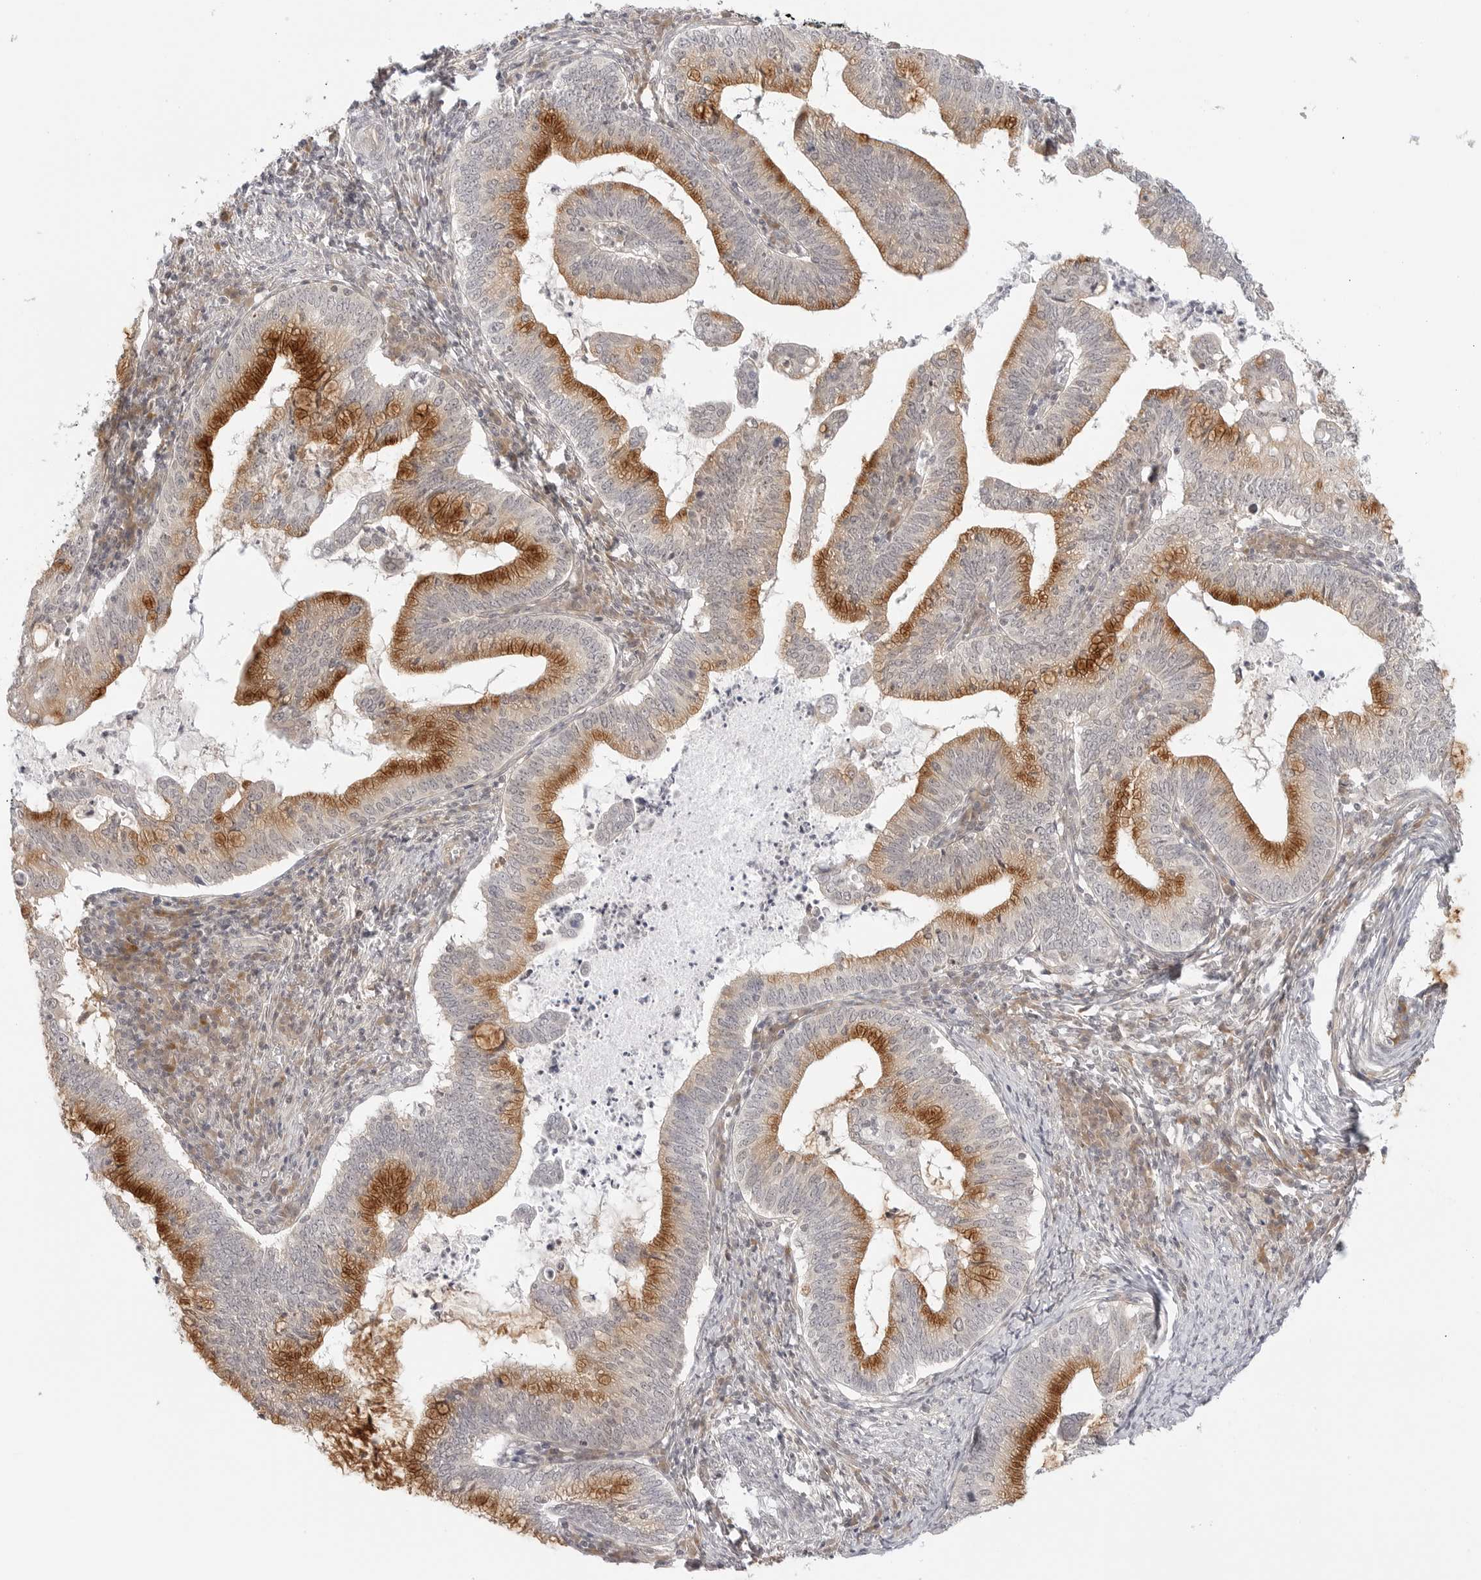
{"staining": {"intensity": "strong", "quantity": "25%-75%", "location": "cytoplasmic/membranous"}, "tissue": "cervical cancer", "cell_type": "Tumor cells", "image_type": "cancer", "snomed": [{"axis": "morphology", "description": "Adenocarcinoma, NOS"}, {"axis": "topography", "description": "Cervix"}], "caption": "The image demonstrates immunohistochemical staining of cervical cancer. There is strong cytoplasmic/membranous positivity is appreciated in about 25%-75% of tumor cells. (DAB IHC, brown staining for protein, blue staining for nuclei).", "gene": "TCP1", "patient": {"sex": "female", "age": 36}}